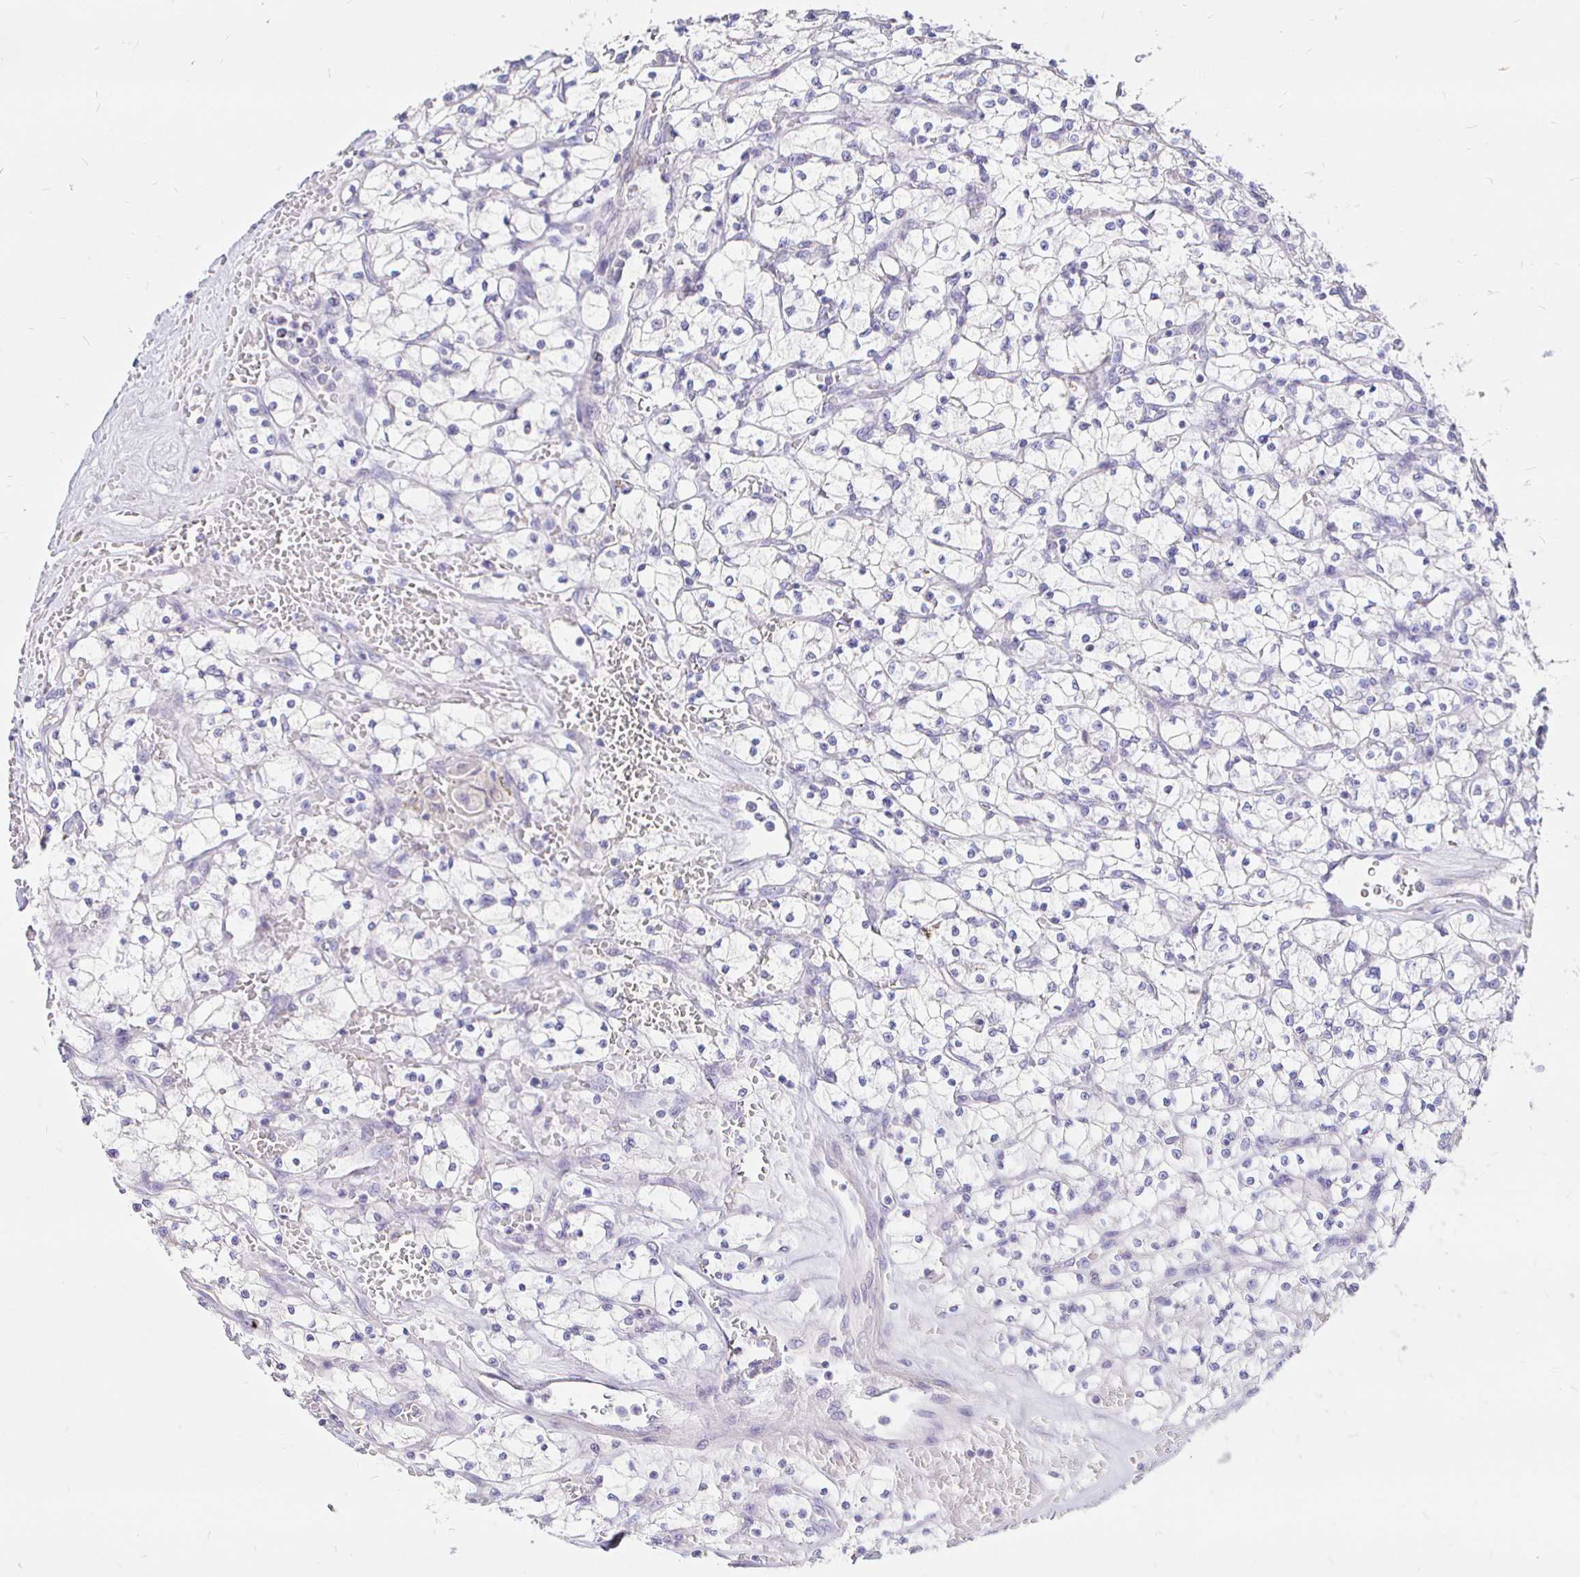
{"staining": {"intensity": "negative", "quantity": "none", "location": "none"}, "tissue": "renal cancer", "cell_type": "Tumor cells", "image_type": "cancer", "snomed": [{"axis": "morphology", "description": "Adenocarcinoma, NOS"}, {"axis": "topography", "description": "Kidney"}], "caption": "This photomicrograph is of adenocarcinoma (renal) stained with immunohistochemistry to label a protein in brown with the nuclei are counter-stained blue. There is no positivity in tumor cells. (Immunohistochemistry, brightfield microscopy, high magnification).", "gene": "NECAB1", "patient": {"sex": "female", "age": 64}}